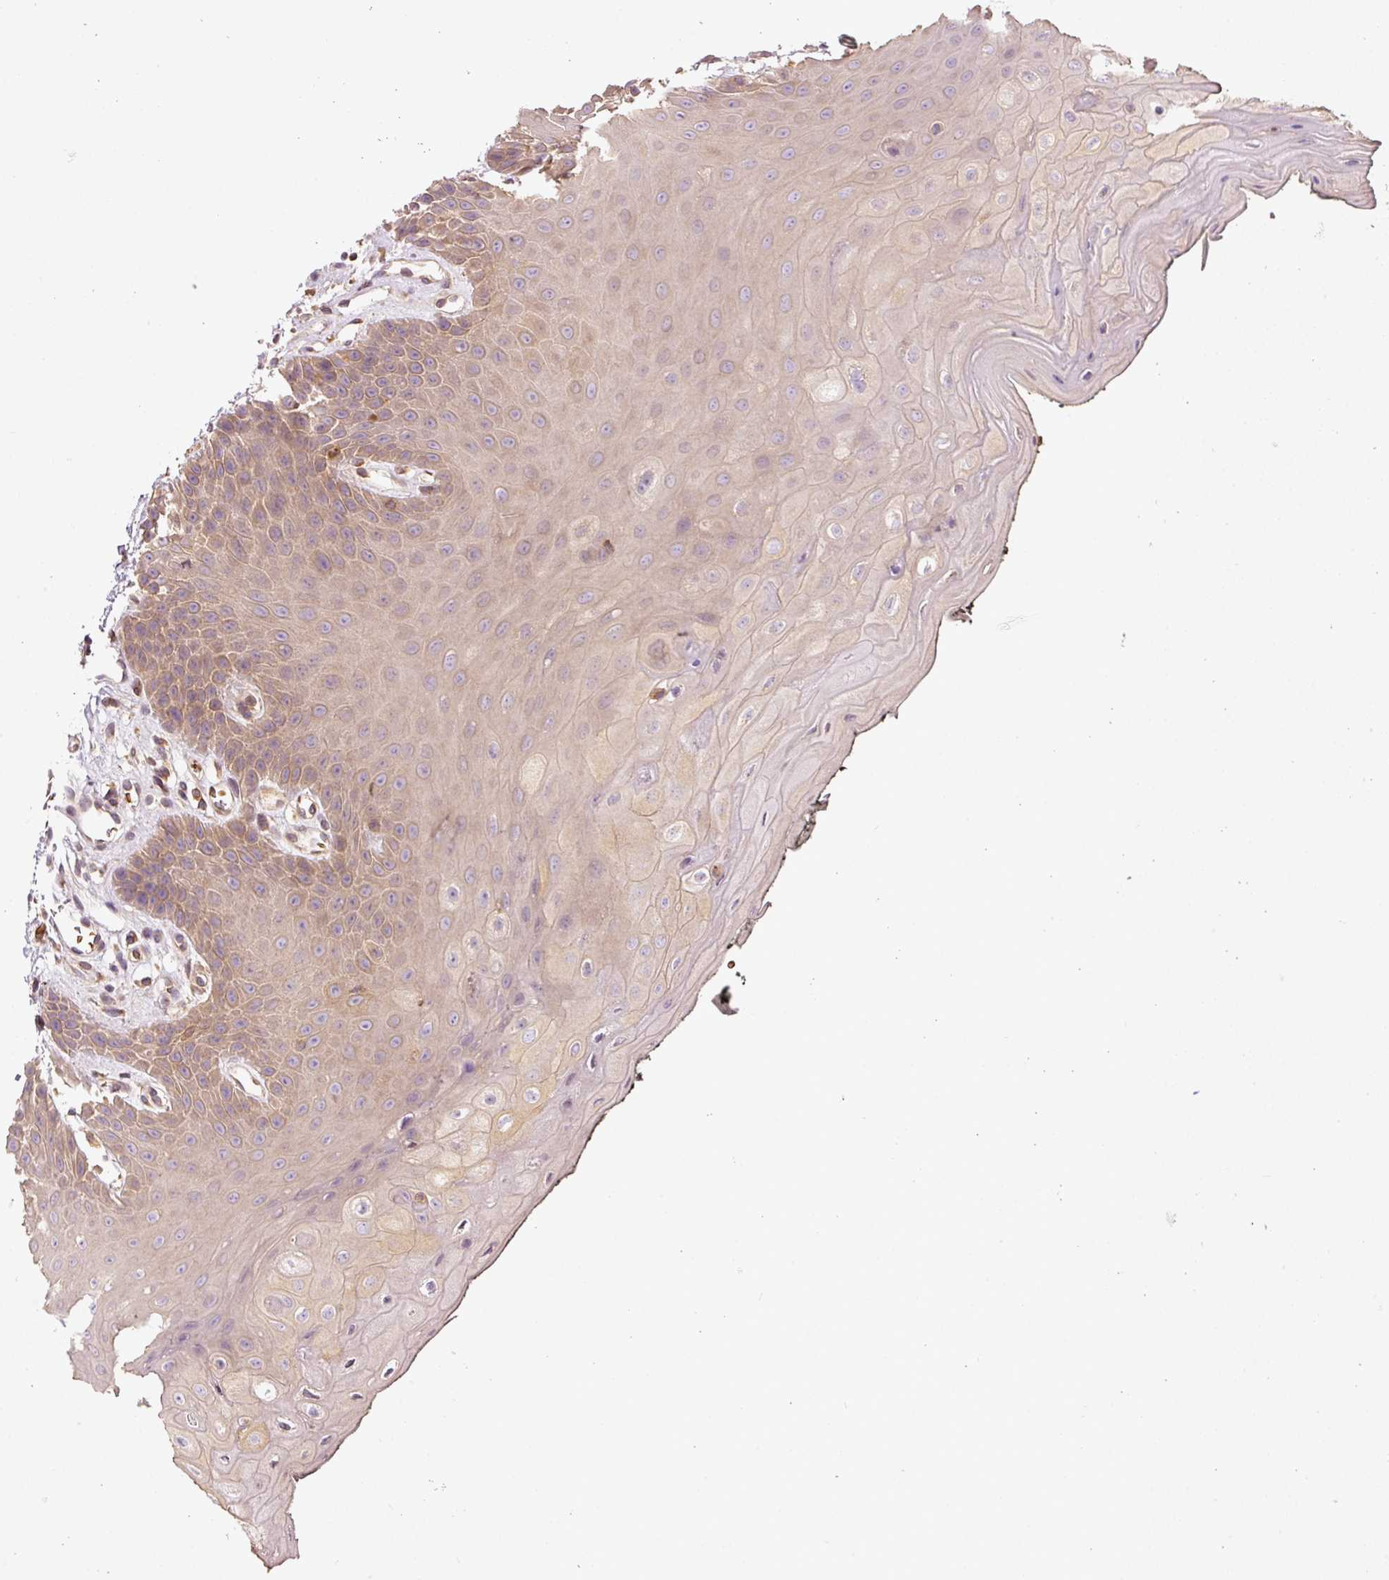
{"staining": {"intensity": "moderate", "quantity": "25%-75%", "location": "cytoplasmic/membranous"}, "tissue": "oral mucosa", "cell_type": "Squamous epithelial cells", "image_type": "normal", "snomed": [{"axis": "morphology", "description": "Normal tissue, NOS"}, {"axis": "topography", "description": "Oral tissue"}, {"axis": "topography", "description": "Tounge, NOS"}], "caption": "Immunohistochemistry photomicrograph of normal human oral mucosa stained for a protein (brown), which demonstrates medium levels of moderate cytoplasmic/membranous staining in about 25%-75% of squamous epithelial cells.", "gene": "TBC1D2B", "patient": {"sex": "female", "age": 59}}